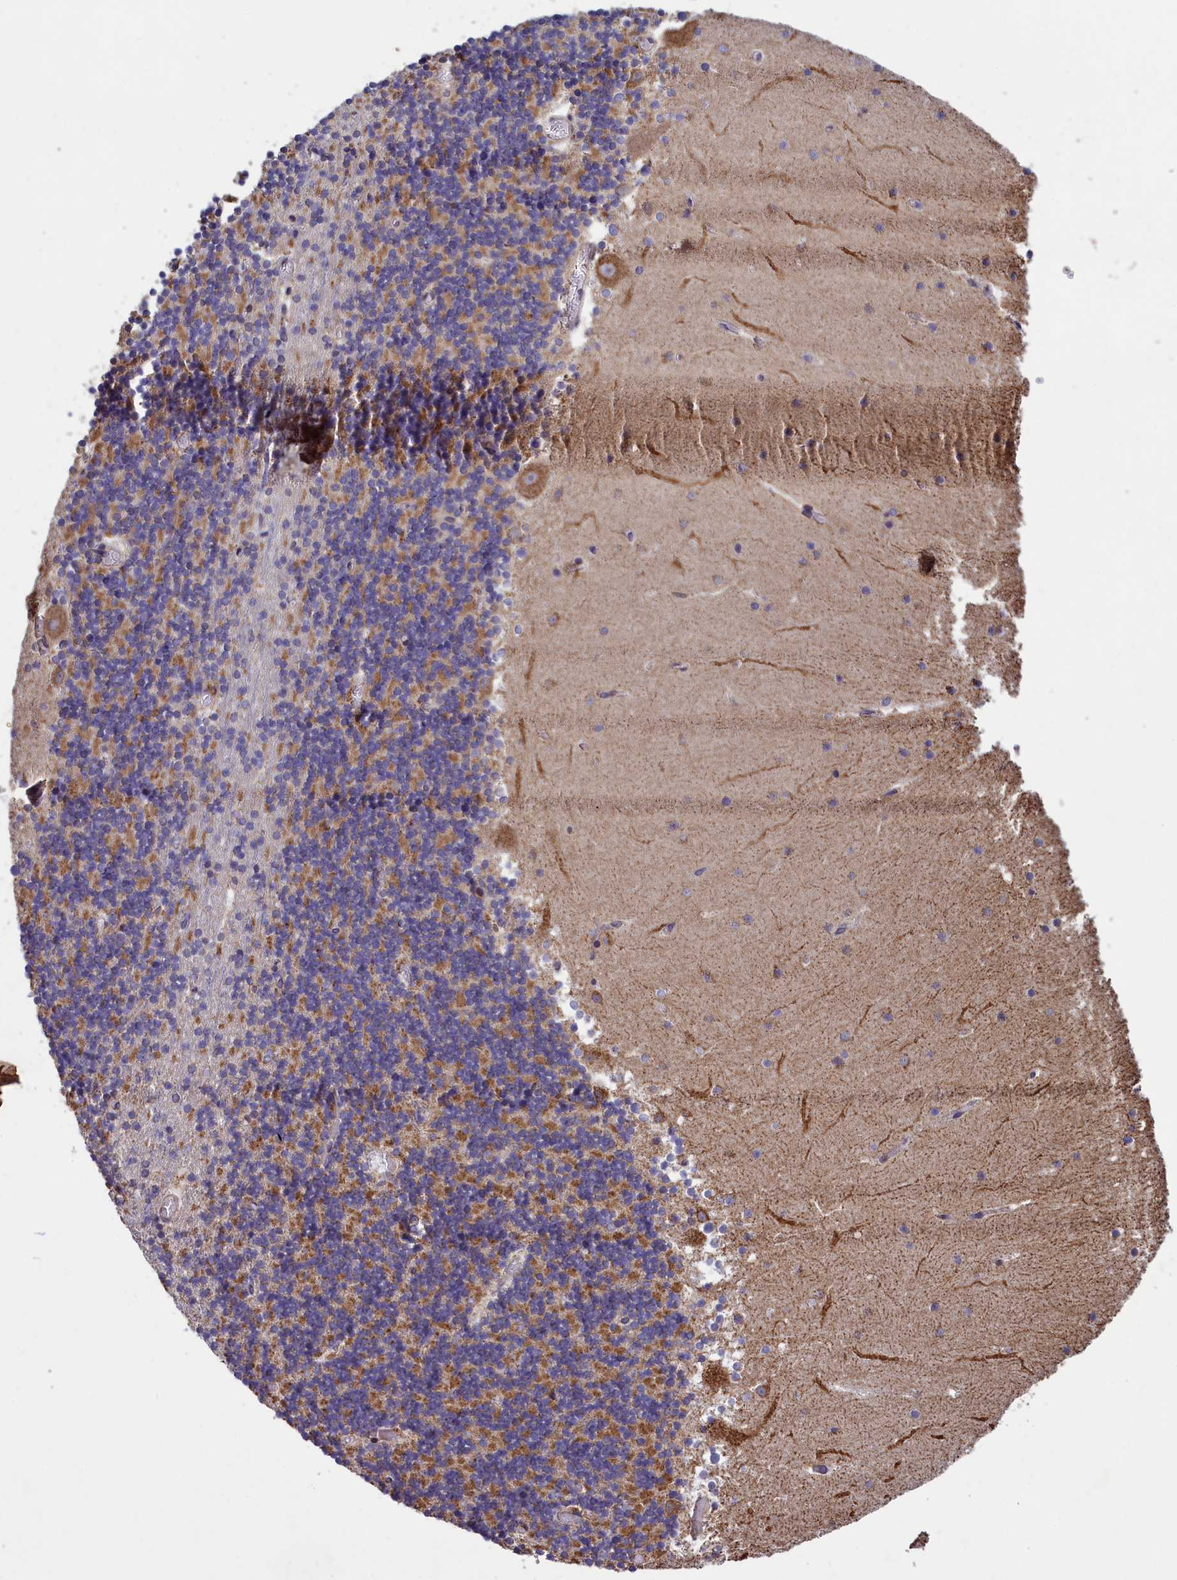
{"staining": {"intensity": "moderate", "quantity": ">75%", "location": "cytoplasmic/membranous"}, "tissue": "cerebellum", "cell_type": "Cells in granular layer", "image_type": "normal", "snomed": [{"axis": "morphology", "description": "Normal tissue, NOS"}, {"axis": "topography", "description": "Cerebellum"}], "caption": "Cells in granular layer reveal medium levels of moderate cytoplasmic/membranous expression in approximately >75% of cells in normal cerebellum. (Stains: DAB (3,3'-diaminobenzidine) in brown, nuclei in blue, Microscopy: brightfield microscopy at high magnification).", "gene": "ACAD8", "patient": {"sex": "female", "age": 28}}